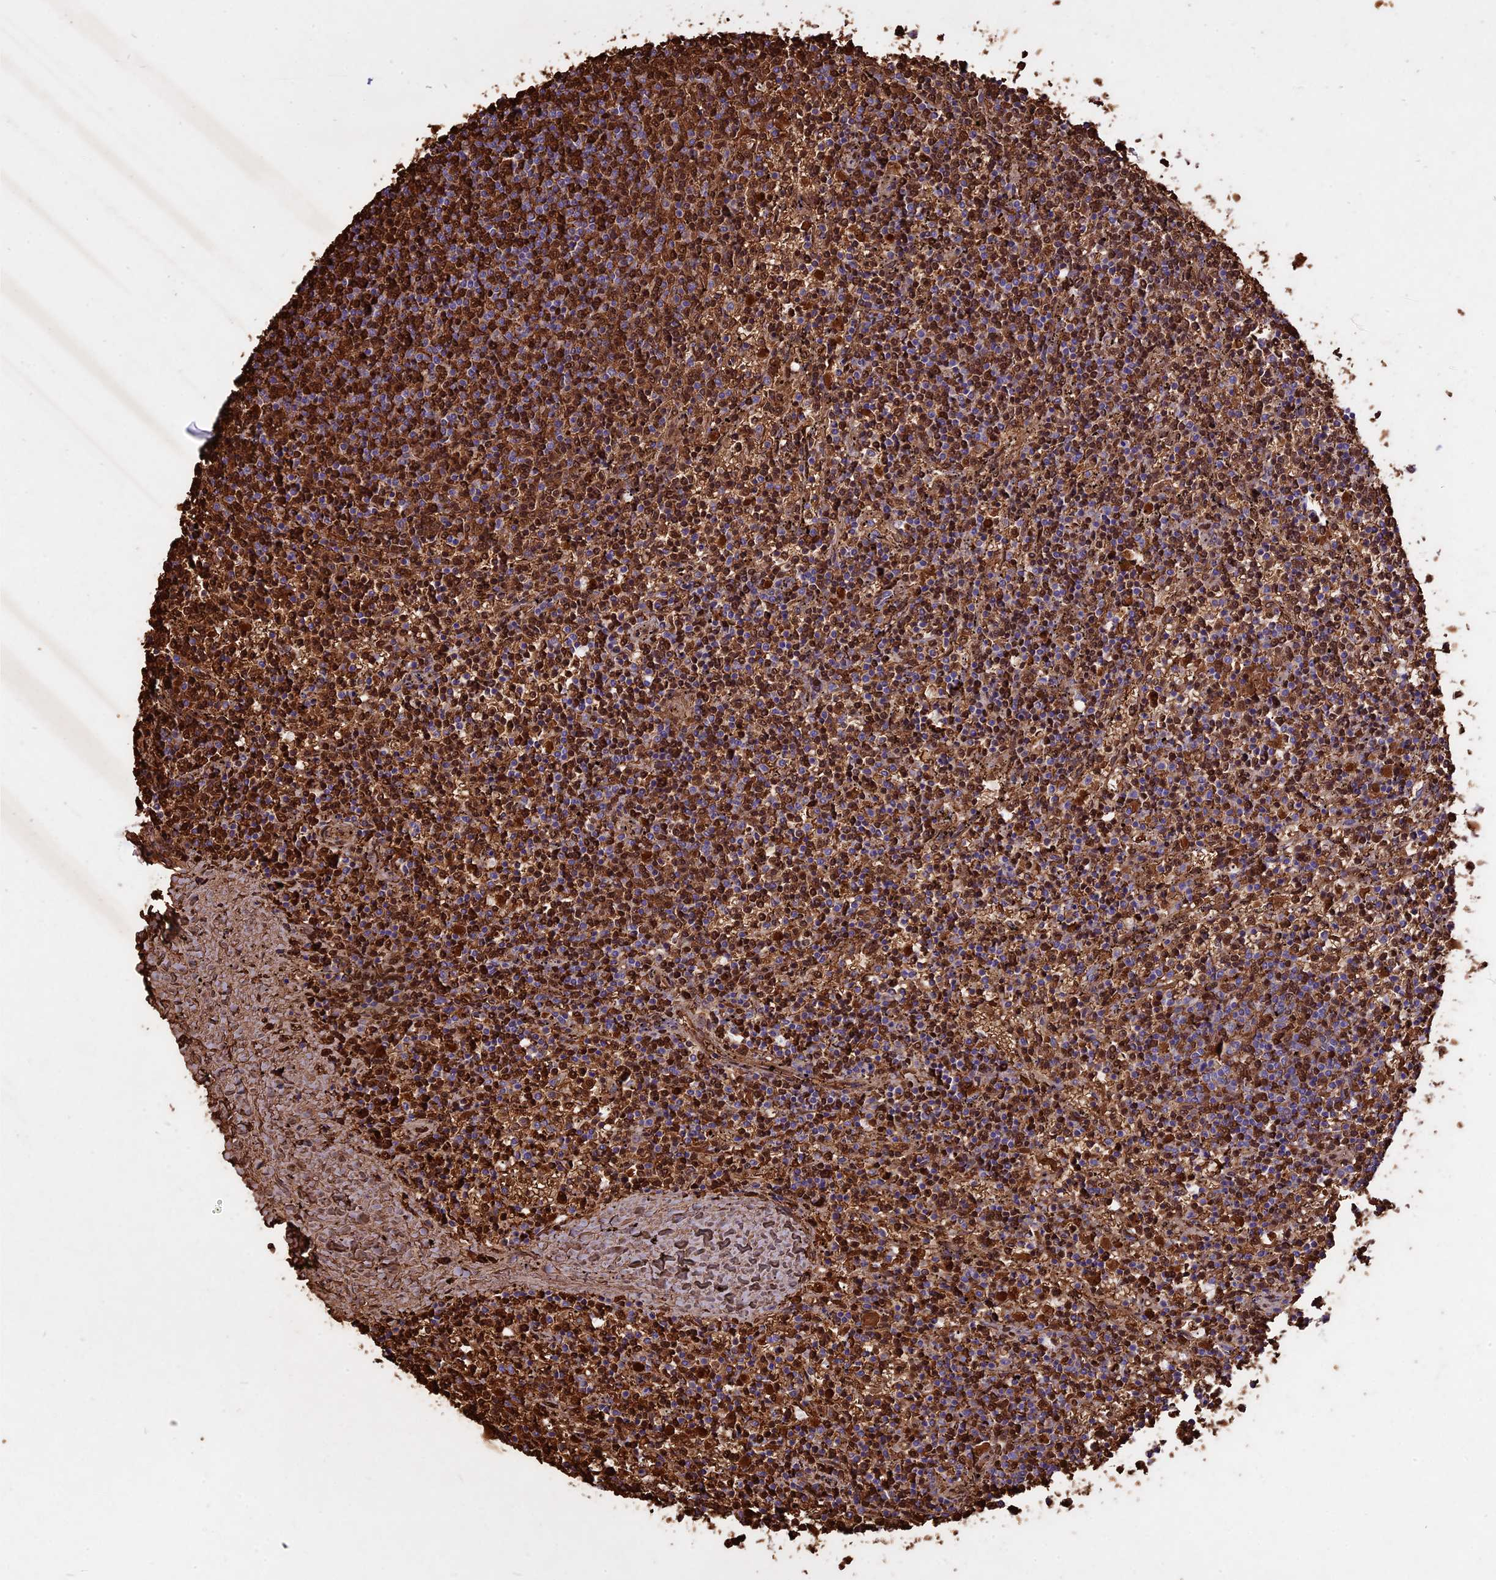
{"staining": {"intensity": "strong", "quantity": "25%-75%", "location": "cytoplasmic/membranous"}, "tissue": "lymphoma", "cell_type": "Tumor cells", "image_type": "cancer", "snomed": [{"axis": "morphology", "description": "Malignant lymphoma, non-Hodgkin's type, Low grade"}, {"axis": "topography", "description": "Spleen"}], "caption": "This is an image of IHC staining of lymphoma, which shows strong expression in the cytoplasmic/membranous of tumor cells.", "gene": "TTC4", "patient": {"sex": "female", "age": 50}}